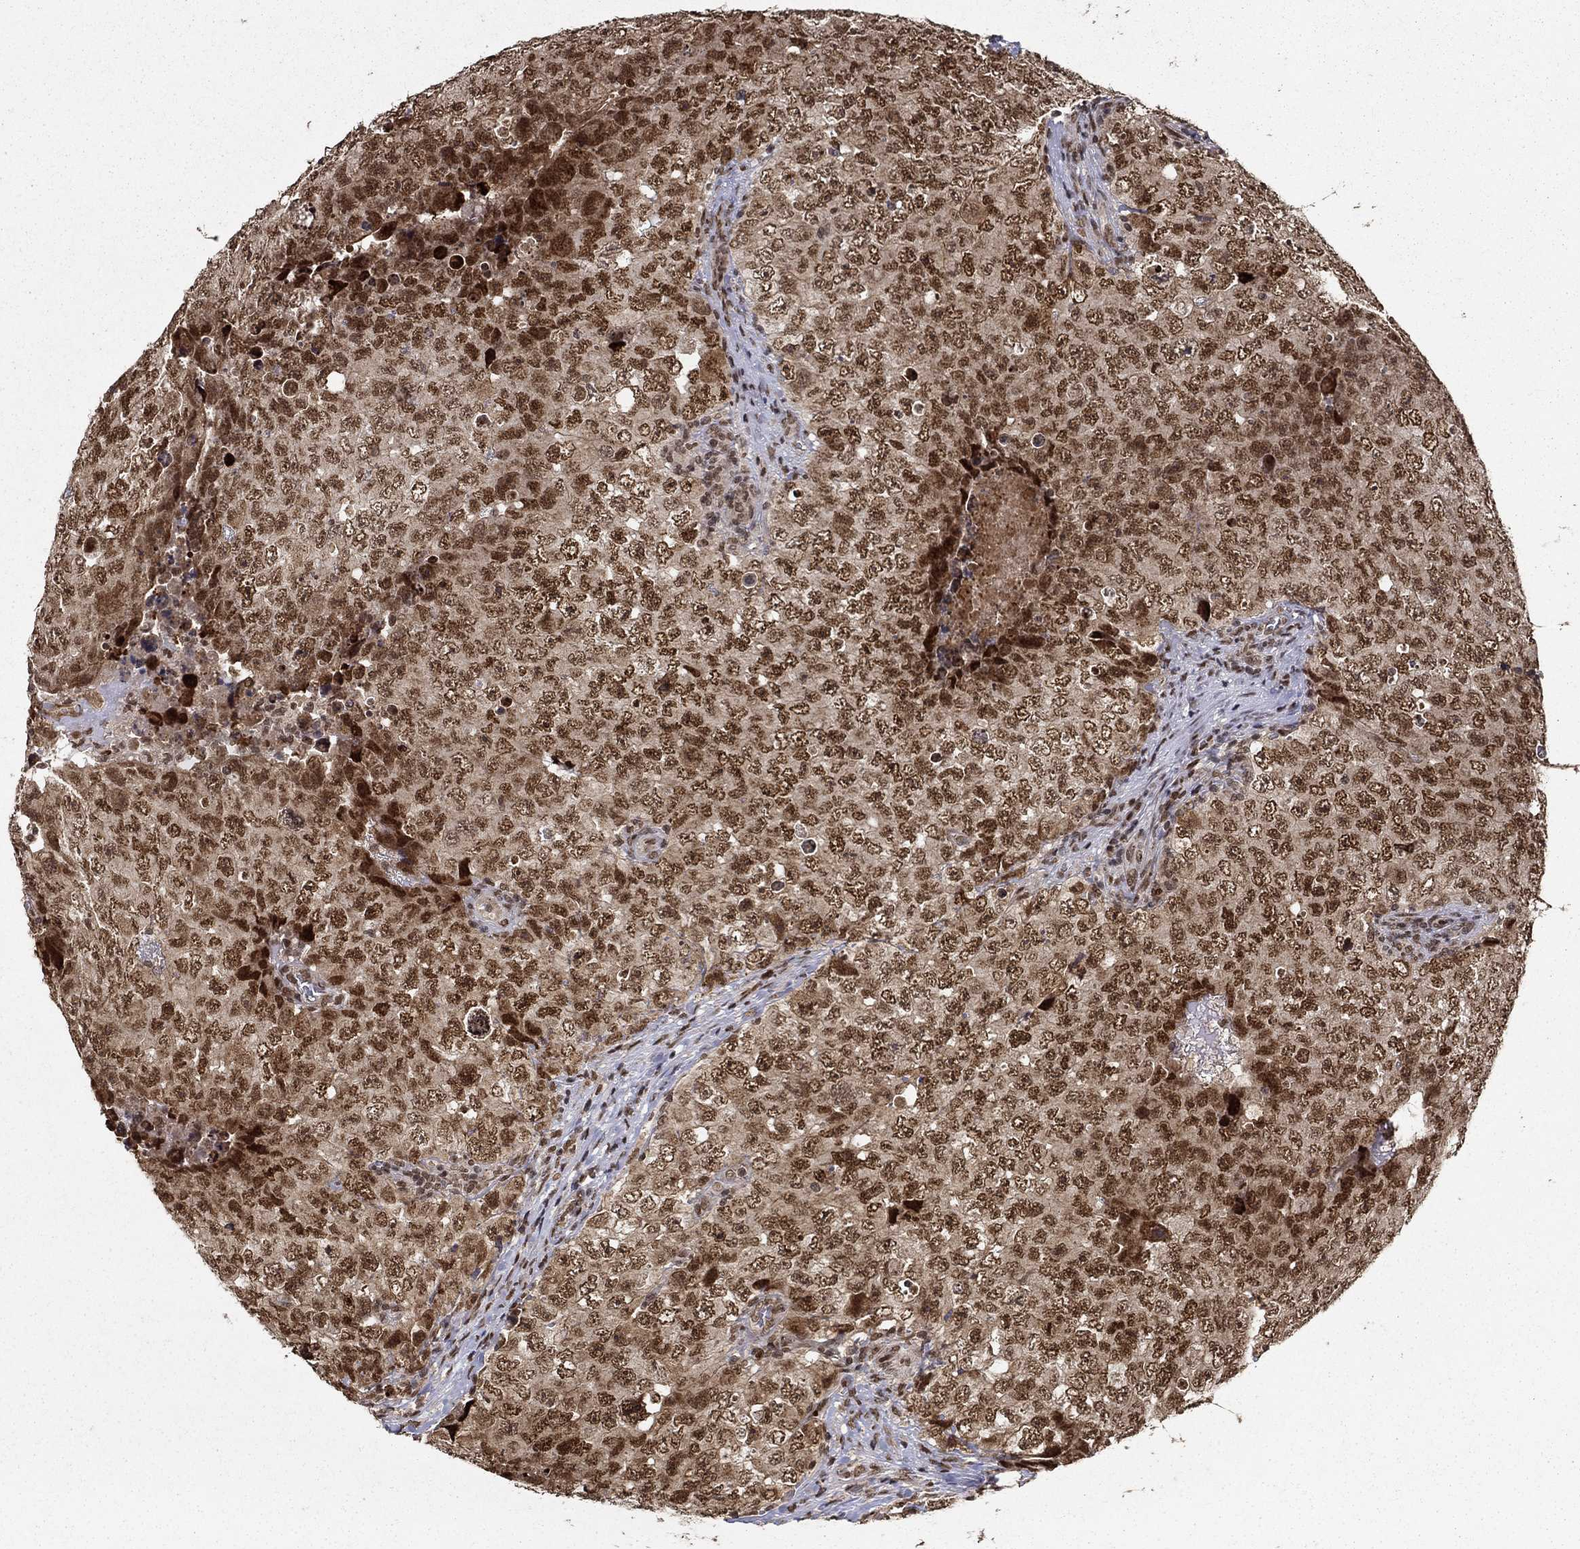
{"staining": {"intensity": "moderate", "quantity": ">75%", "location": "cytoplasmic/membranous,nuclear"}, "tissue": "testis cancer", "cell_type": "Tumor cells", "image_type": "cancer", "snomed": [{"axis": "morphology", "description": "Seminoma, NOS"}, {"axis": "topography", "description": "Testis"}], "caption": "Moderate cytoplasmic/membranous and nuclear staining is identified in about >75% of tumor cells in seminoma (testis). The protein is stained brown, and the nuclei are stained in blue (DAB IHC with brightfield microscopy, high magnification).", "gene": "CDCA7L", "patient": {"sex": "male", "age": 34}}